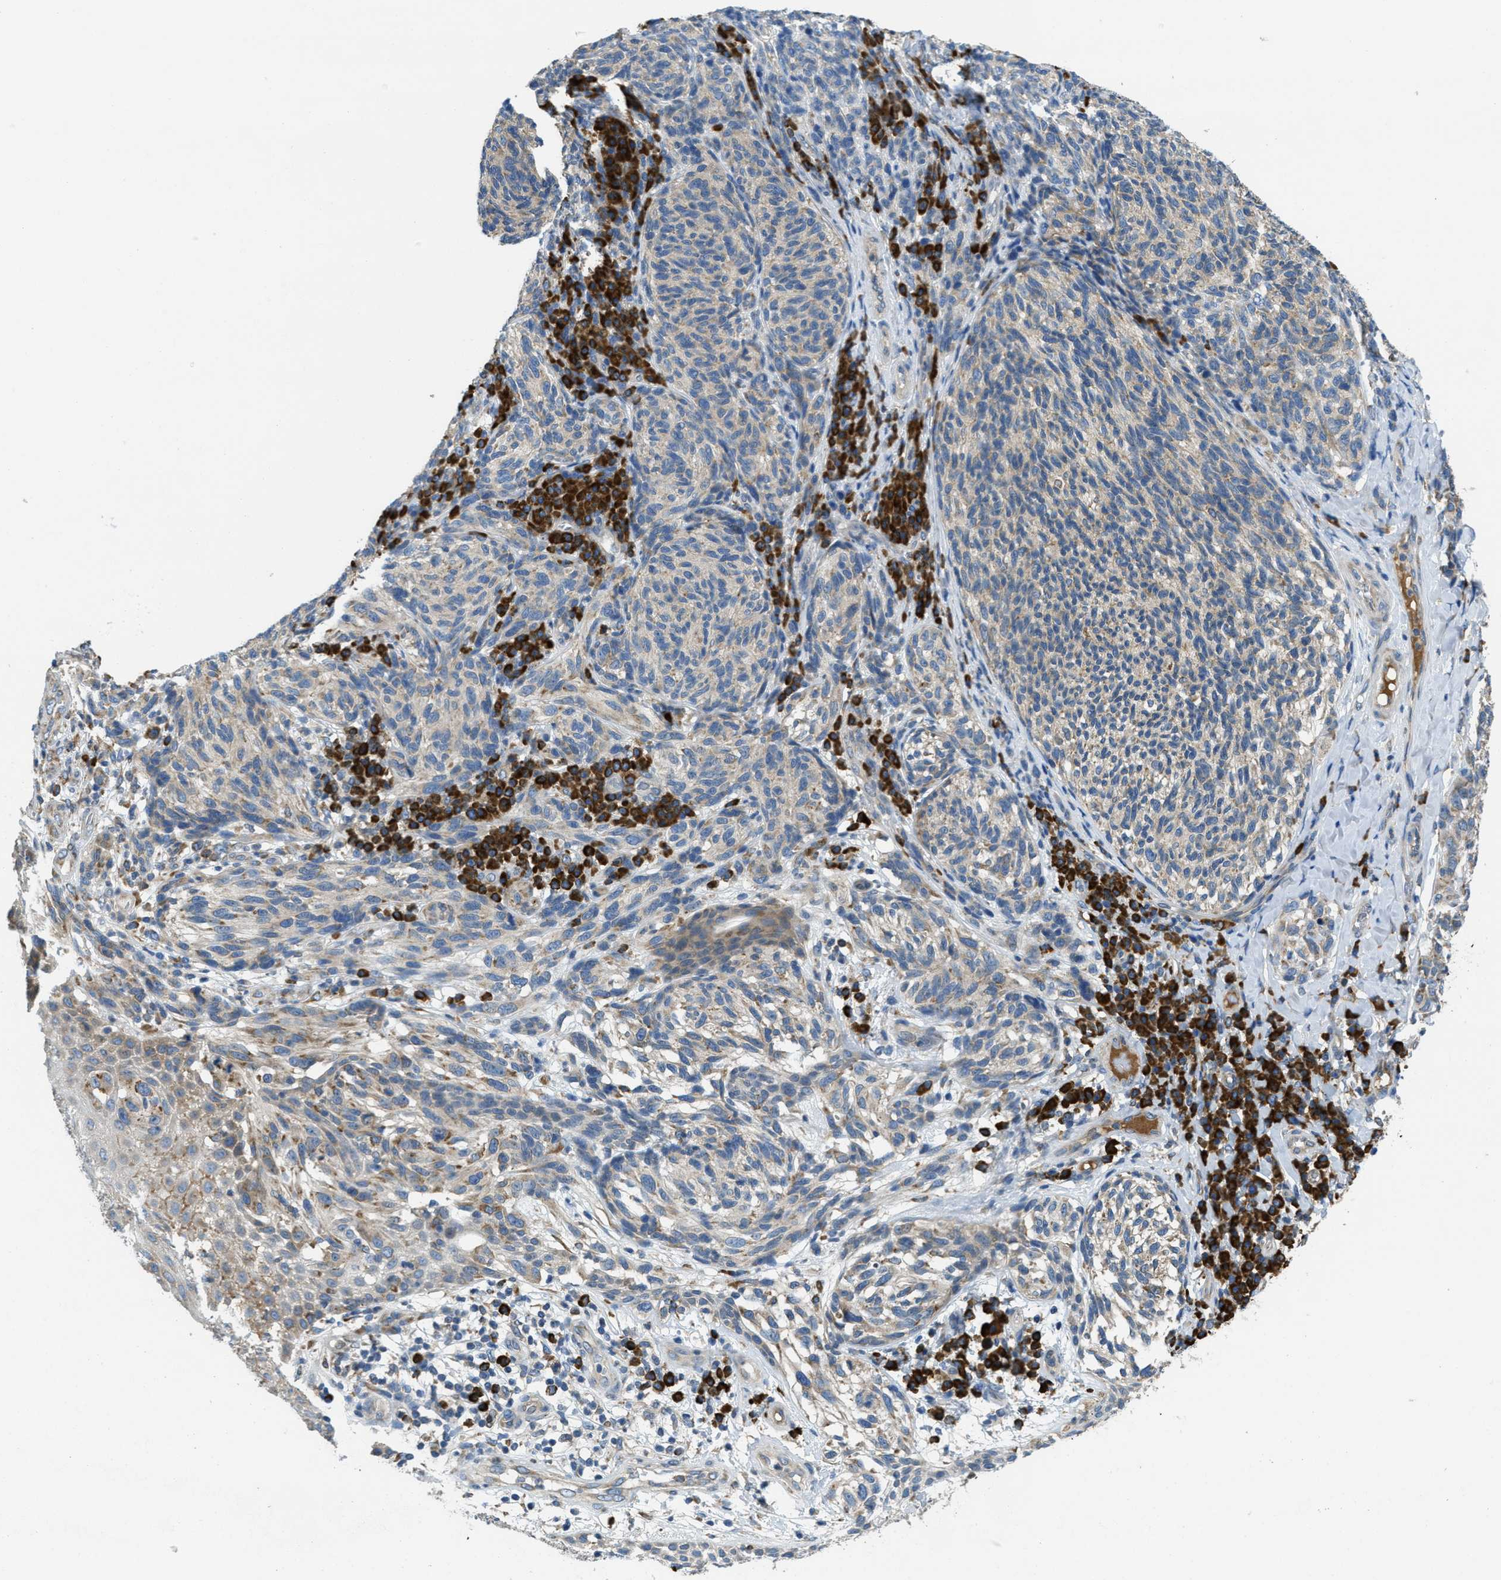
{"staining": {"intensity": "weak", "quantity": "25%-75%", "location": "cytoplasmic/membranous"}, "tissue": "melanoma", "cell_type": "Tumor cells", "image_type": "cancer", "snomed": [{"axis": "morphology", "description": "Malignant melanoma, NOS"}, {"axis": "topography", "description": "Skin"}], "caption": "A histopathology image showing weak cytoplasmic/membranous expression in about 25%-75% of tumor cells in melanoma, as visualized by brown immunohistochemical staining.", "gene": "SSR1", "patient": {"sex": "female", "age": 73}}